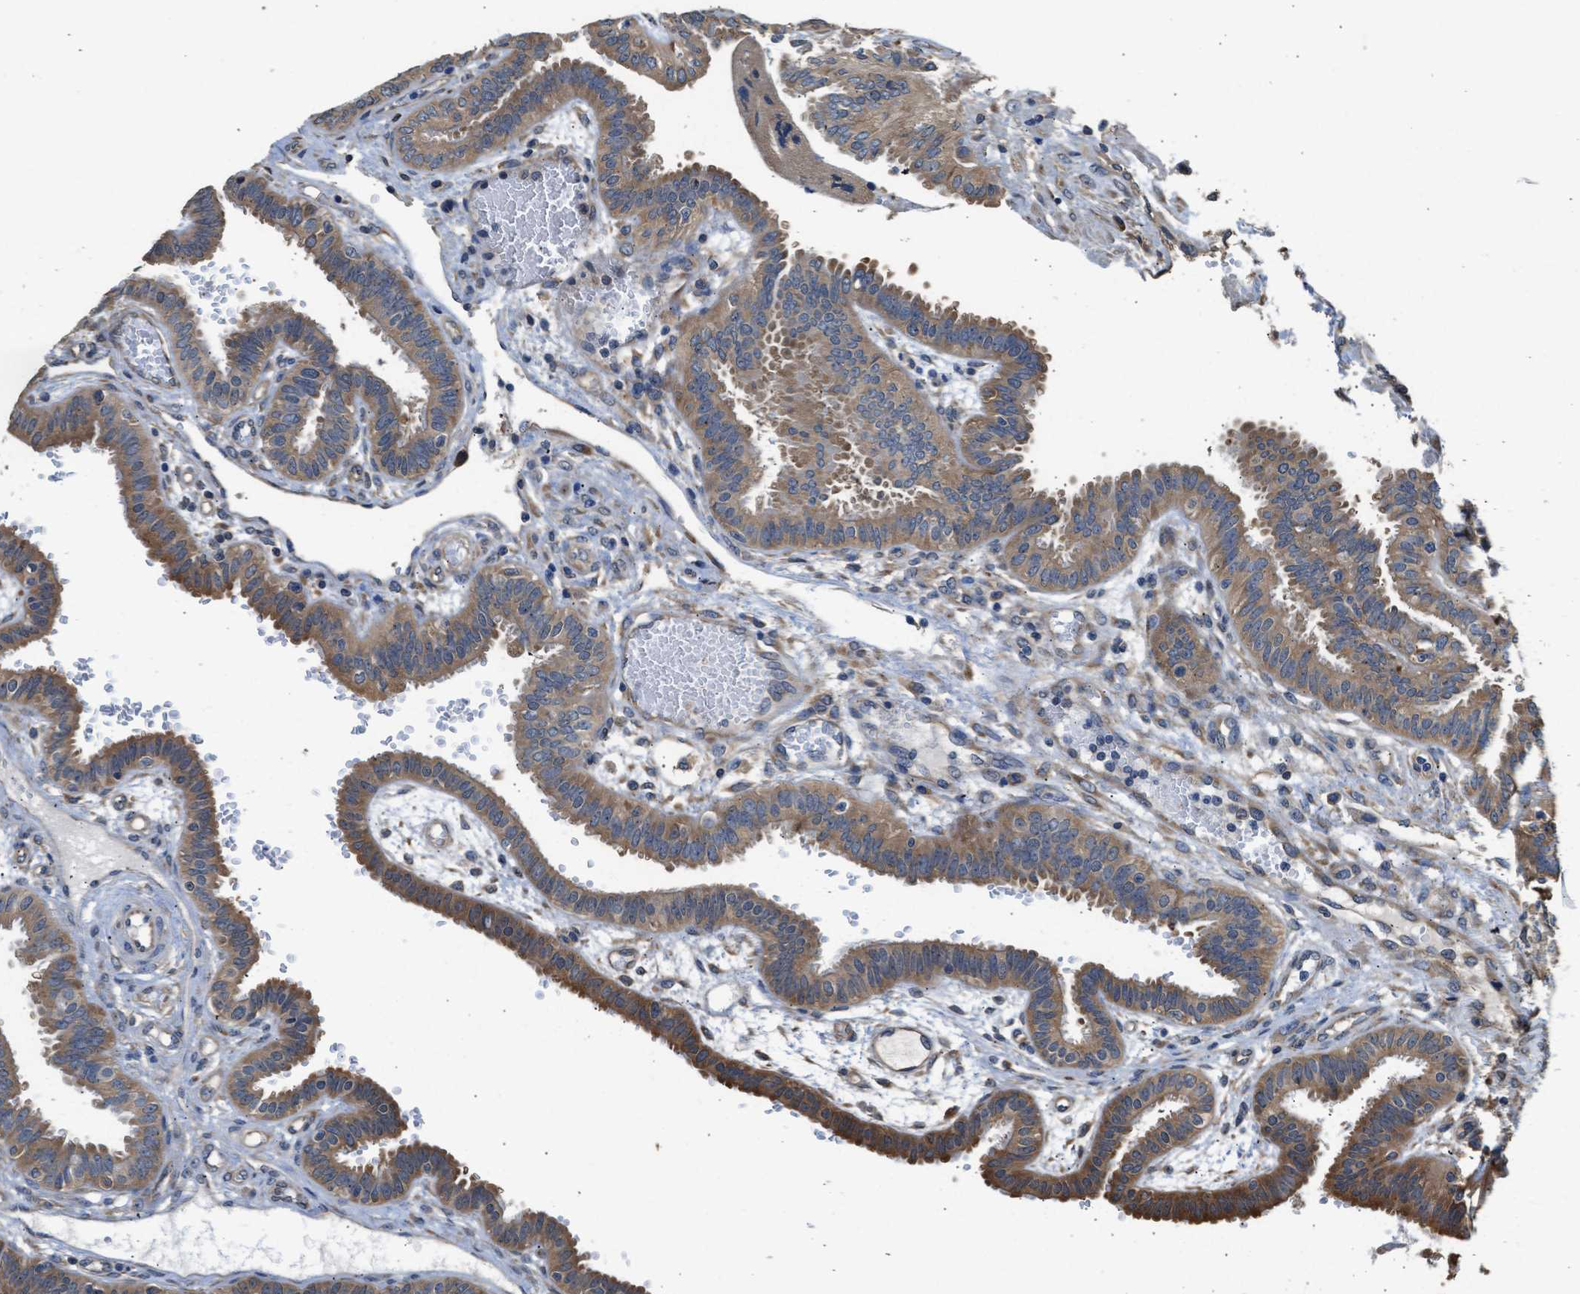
{"staining": {"intensity": "strong", "quantity": ">75%", "location": "cytoplasmic/membranous"}, "tissue": "fallopian tube", "cell_type": "Glandular cells", "image_type": "normal", "snomed": [{"axis": "morphology", "description": "Normal tissue, NOS"}, {"axis": "topography", "description": "Fallopian tube"}, {"axis": "topography", "description": "Placenta"}], "caption": "Glandular cells reveal strong cytoplasmic/membranous expression in about >75% of cells in unremarkable fallopian tube. (DAB (3,3'-diaminobenzidine) = brown stain, brightfield microscopy at high magnification).", "gene": "SLC36A4", "patient": {"sex": "female", "age": 32}}